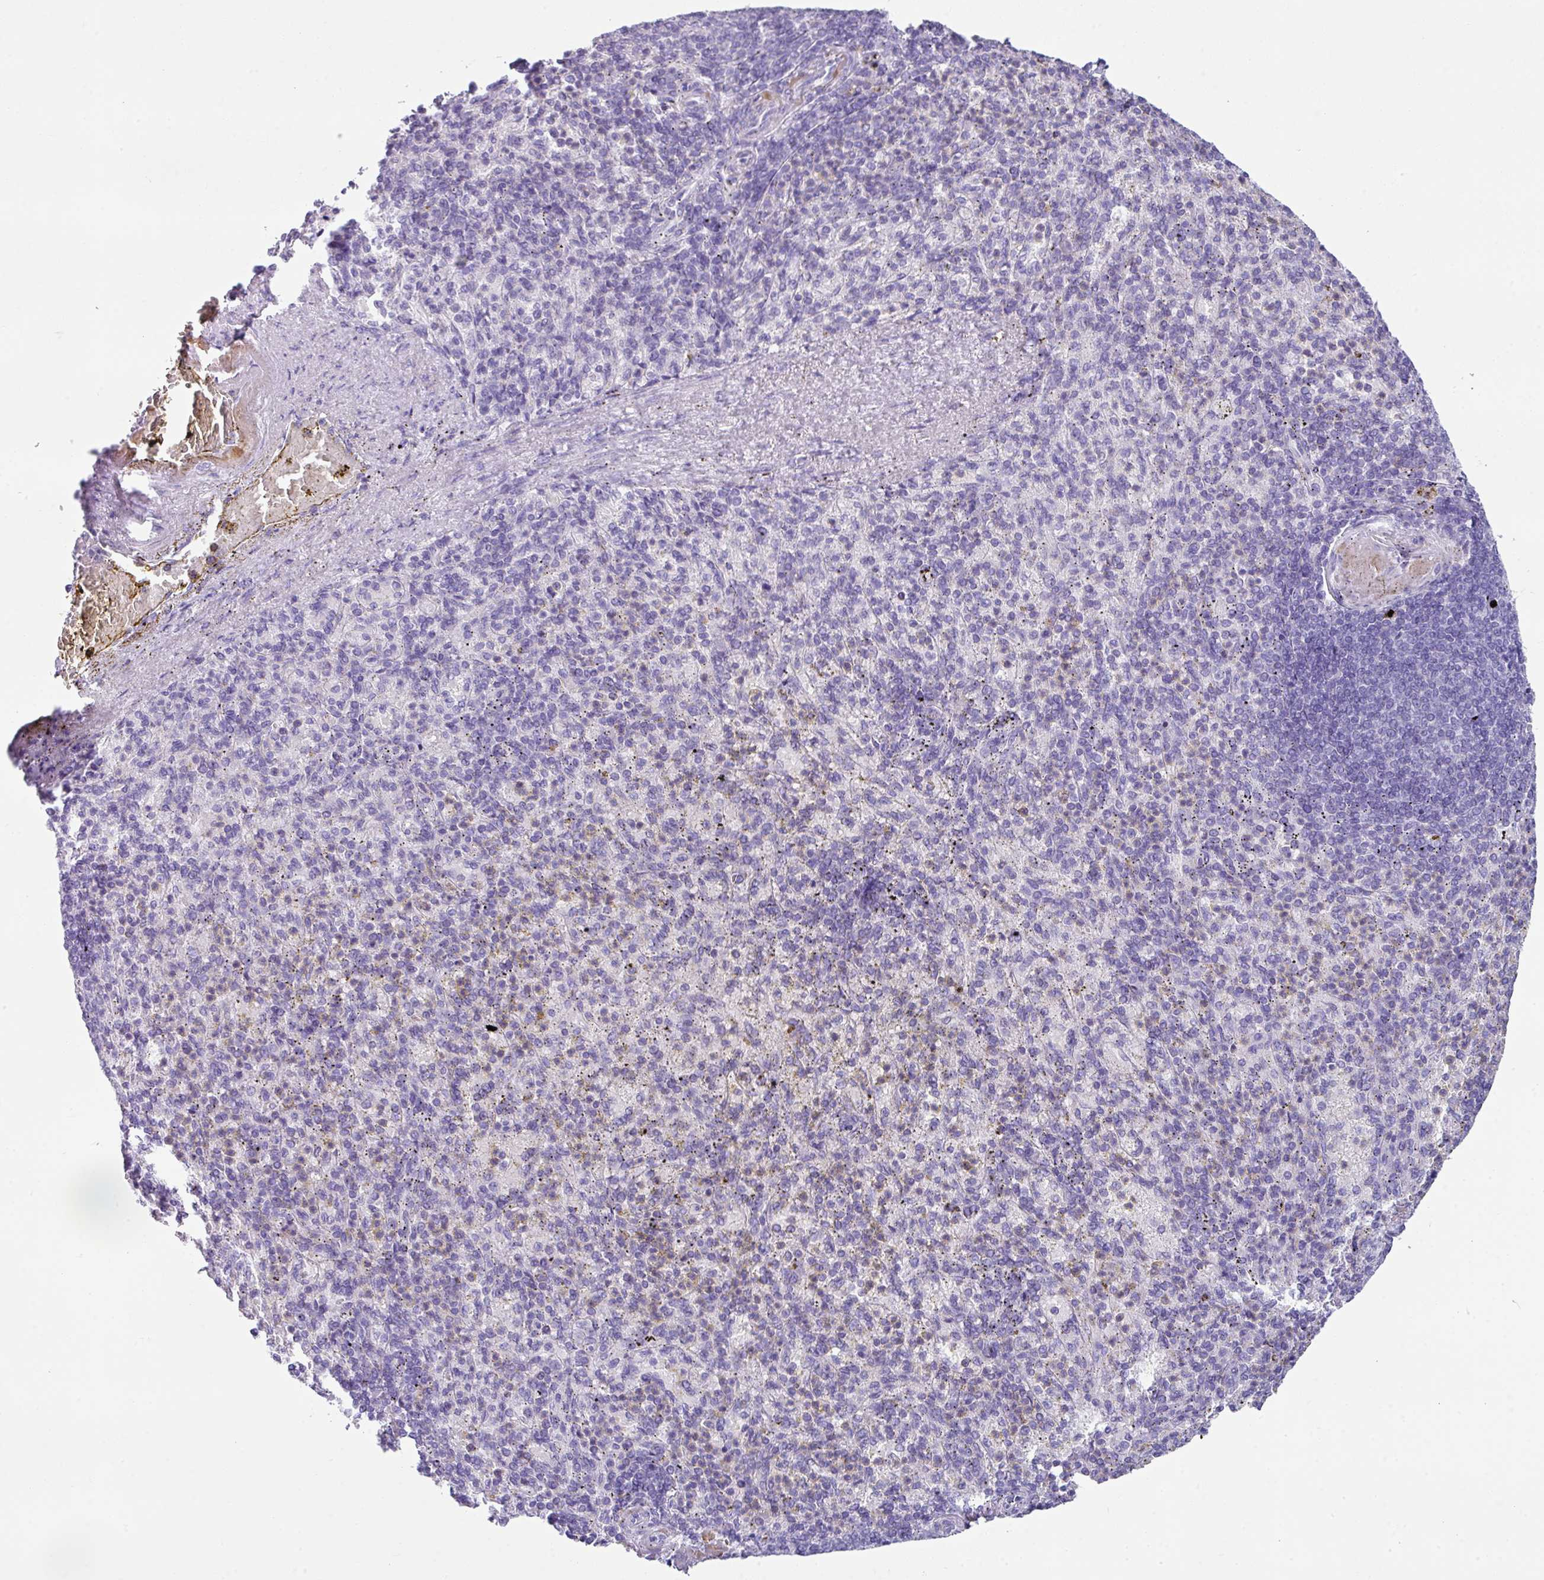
{"staining": {"intensity": "negative", "quantity": "none", "location": "none"}, "tissue": "spleen", "cell_type": "Cells in red pulp", "image_type": "normal", "snomed": [{"axis": "morphology", "description": "Normal tissue, NOS"}, {"axis": "topography", "description": "Spleen"}], "caption": "Cells in red pulp show no significant staining in normal spleen.", "gene": "ZNF568", "patient": {"sex": "female", "age": 74}}